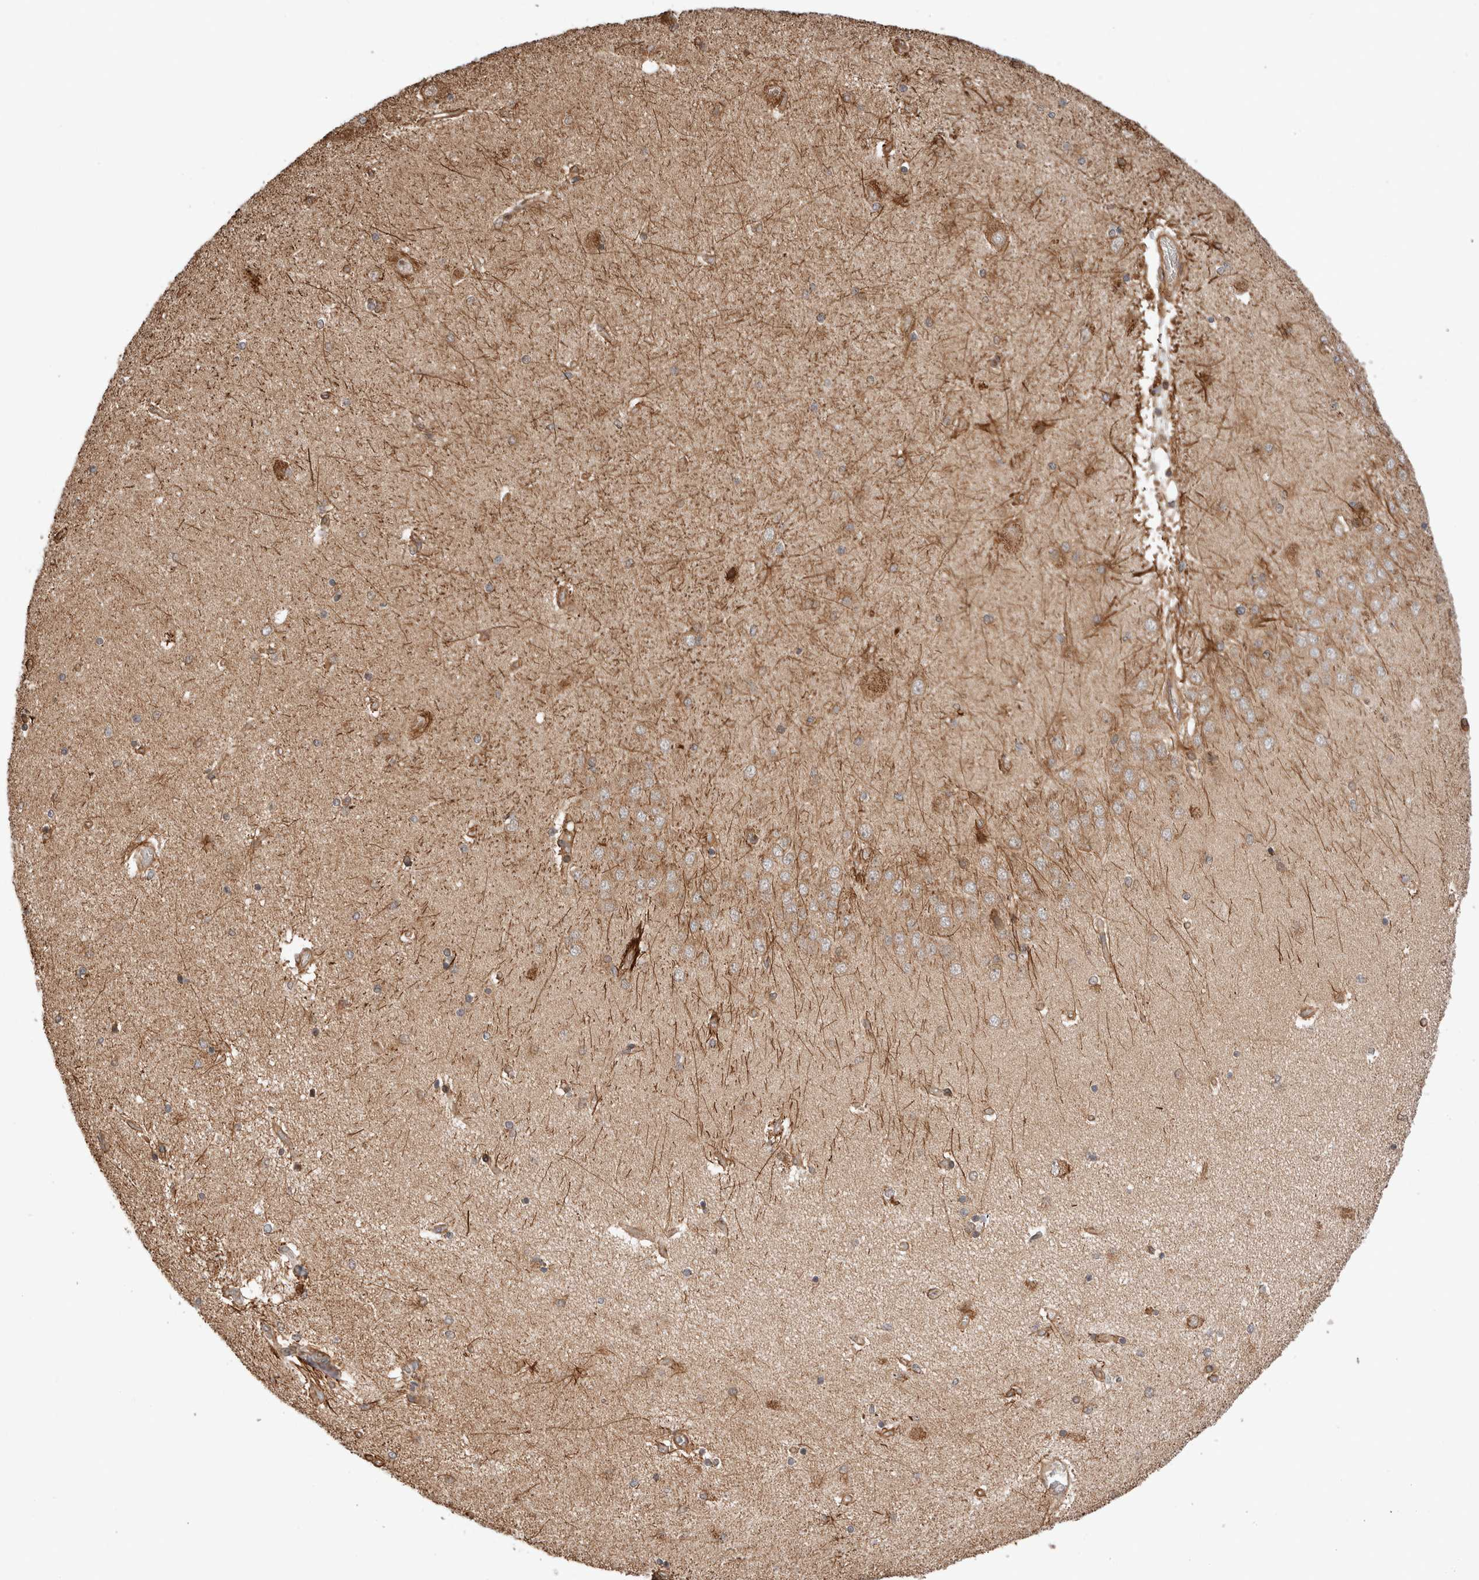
{"staining": {"intensity": "moderate", "quantity": ">75%", "location": "cytoplasmic/membranous"}, "tissue": "hippocampus", "cell_type": "Glial cells", "image_type": "normal", "snomed": [{"axis": "morphology", "description": "Normal tissue, NOS"}, {"axis": "topography", "description": "Hippocampus"}], "caption": "Immunohistochemistry of benign human hippocampus shows medium levels of moderate cytoplasmic/membranous staining in approximately >75% of glial cells.", "gene": "ZNF649", "patient": {"sex": "female", "age": 54}}